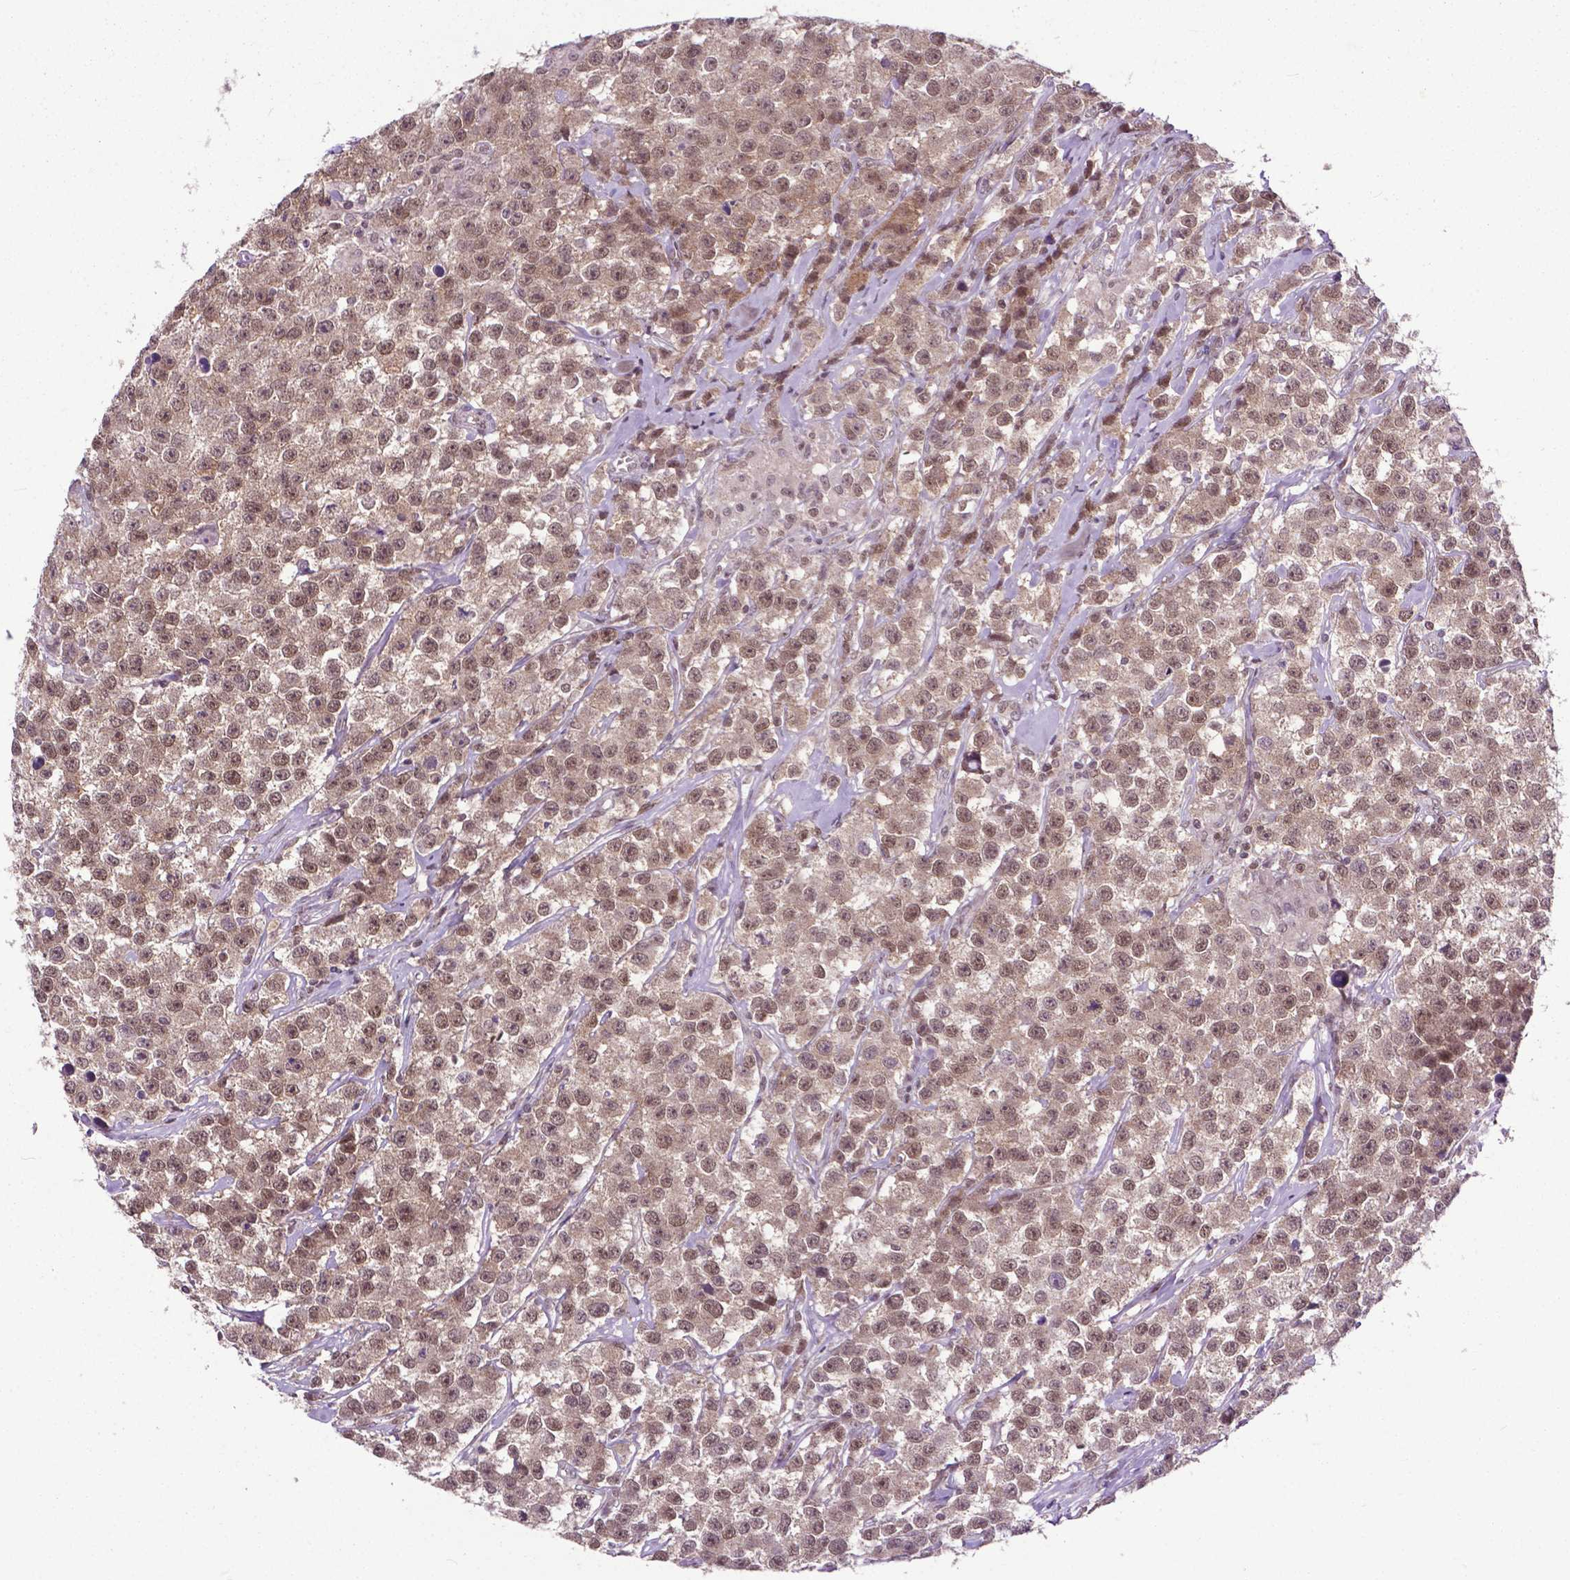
{"staining": {"intensity": "moderate", "quantity": ">75%", "location": "cytoplasmic/membranous,nuclear"}, "tissue": "testis cancer", "cell_type": "Tumor cells", "image_type": "cancer", "snomed": [{"axis": "morphology", "description": "Seminoma, NOS"}, {"axis": "topography", "description": "Testis"}], "caption": "Human testis cancer (seminoma) stained for a protein (brown) displays moderate cytoplasmic/membranous and nuclear positive positivity in approximately >75% of tumor cells.", "gene": "FAF1", "patient": {"sex": "male", "age": 59}}